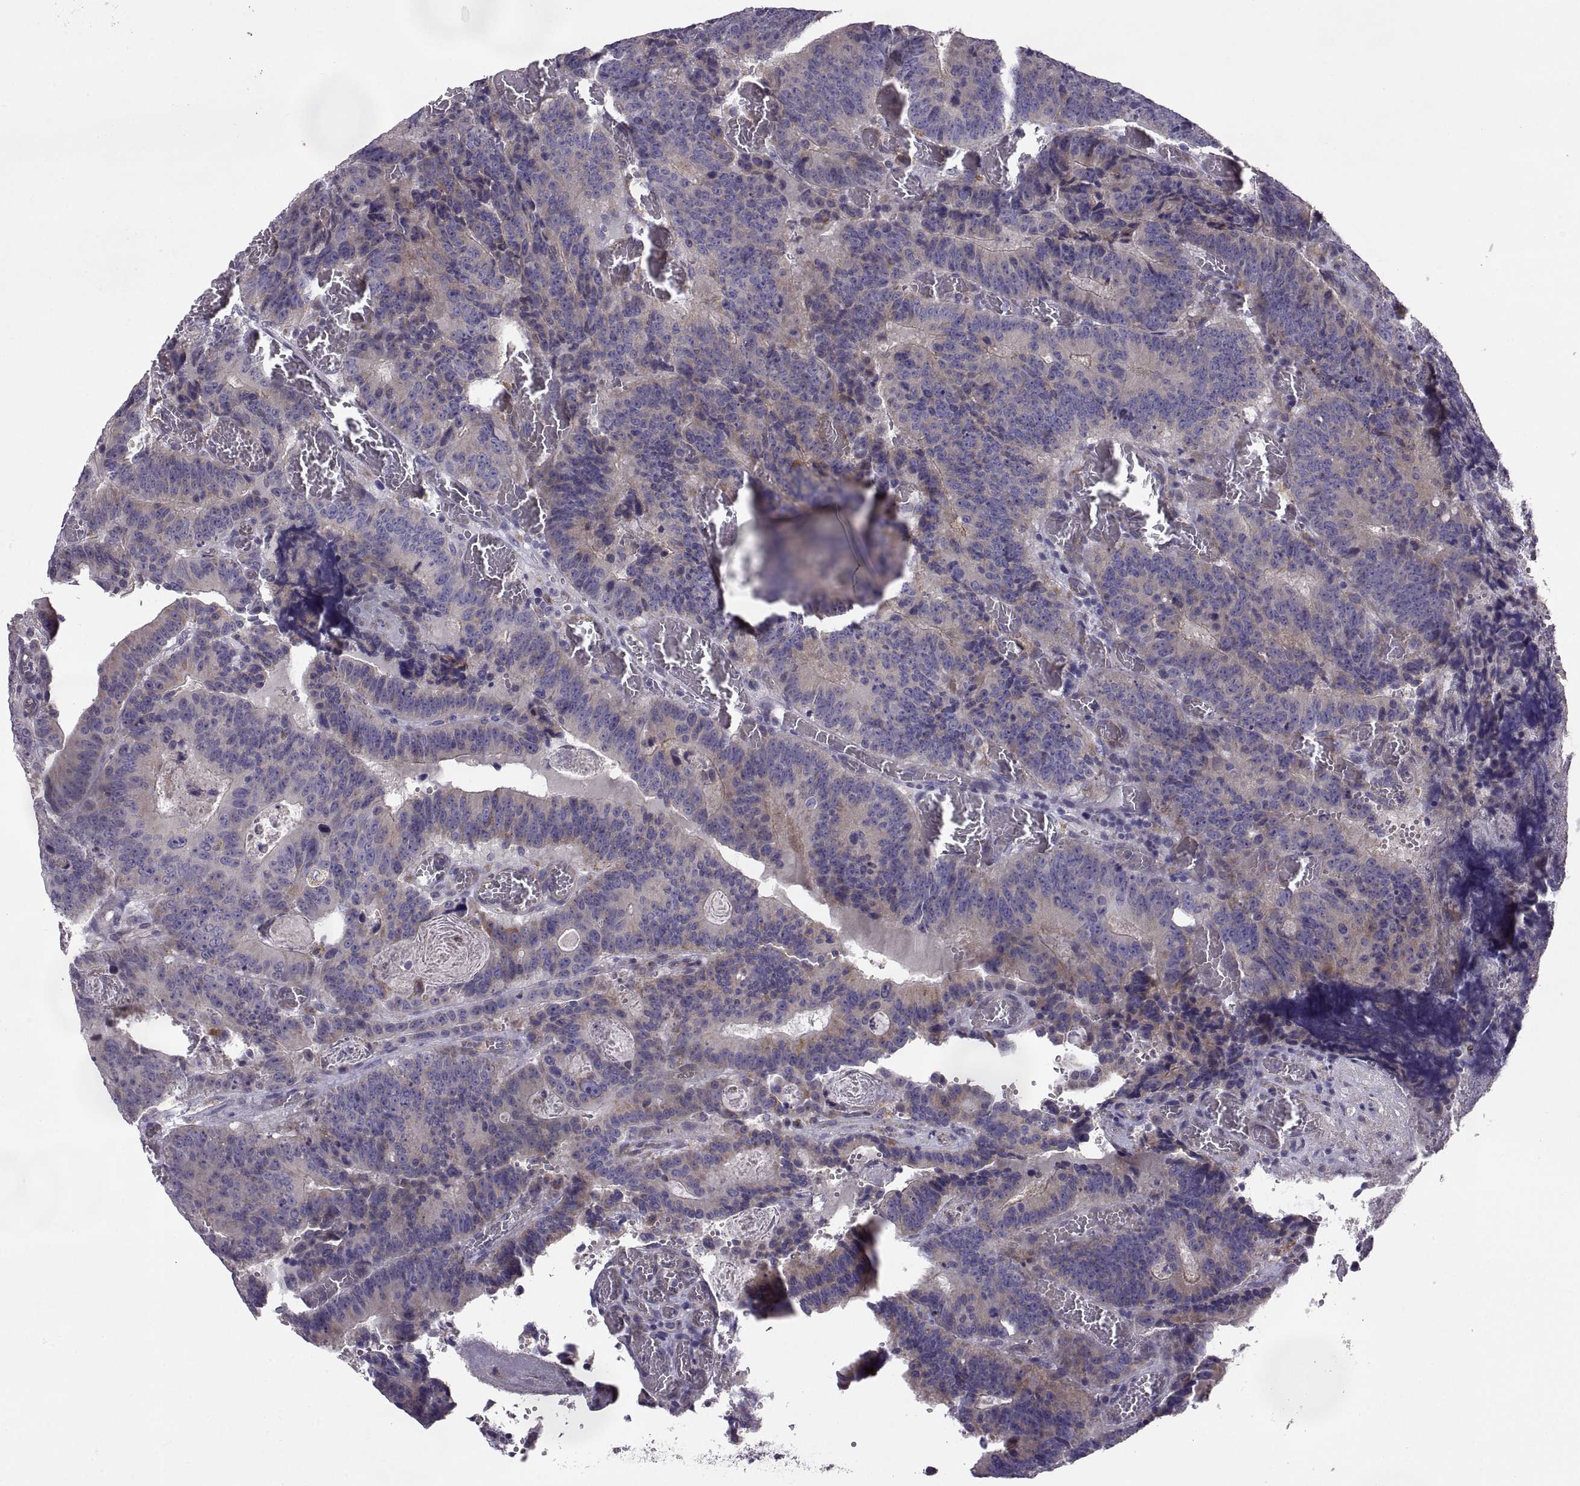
{"staining": {"intensity": "weak", "quantity": "<25%", "location": "cytoplasmic/membranous"}, "tissue": "colorectal cancer", "cell_type": "Tumor cells", "image_type": "cancer", "snomed": [{"axis": "morphology", "description": "Adenocarcinoma, NOS"}, {"axis": "topography", "description": "Colon"}], "caption": "The image exhibits no staining of tumor cells in adenocarcinoma (colorectal).", "gene": "ARSL", "patient": {"sex": "female", "age": 82}}